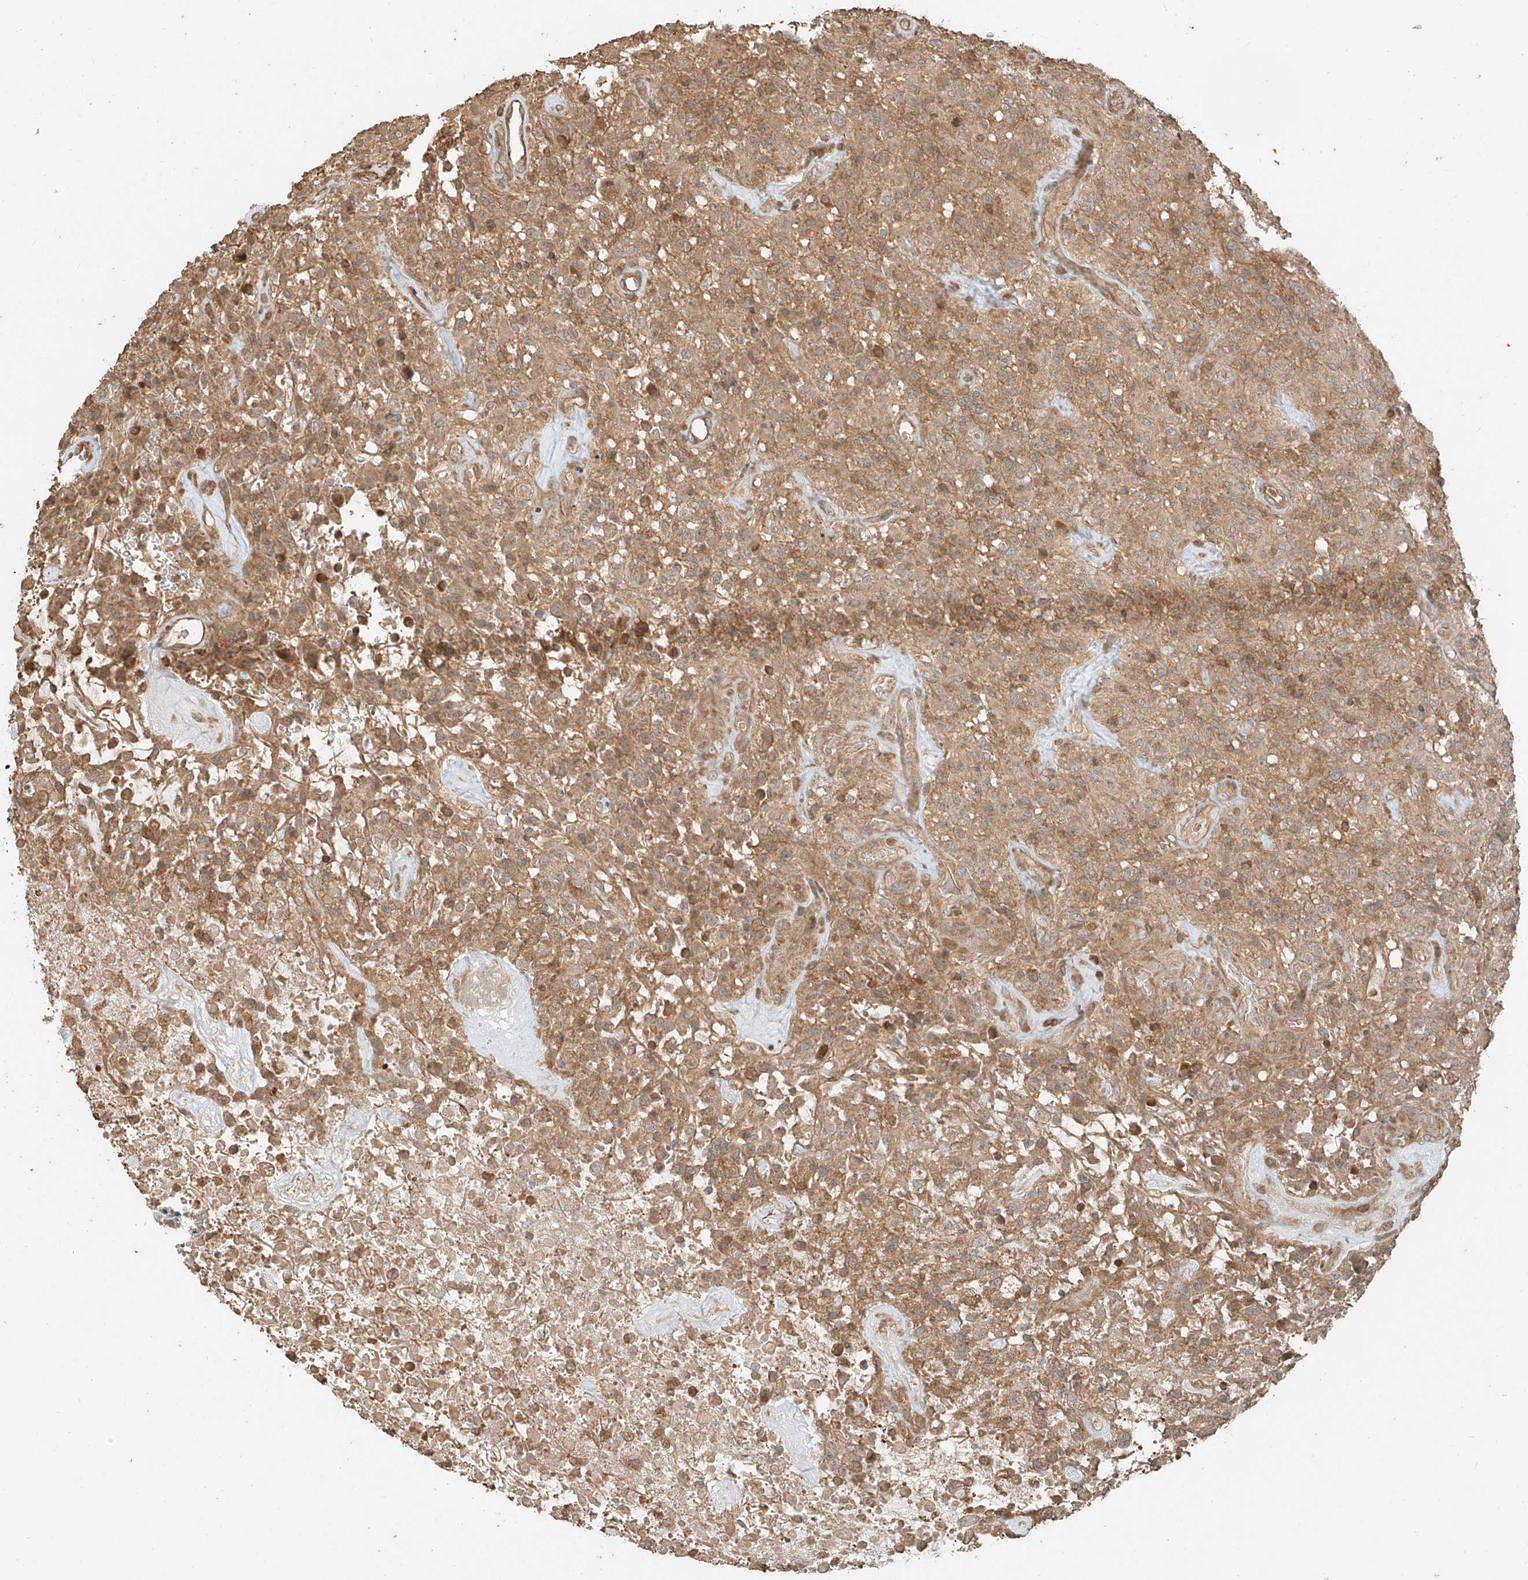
{"staining": {"intensity": "moderate", "quantity": ">75%", "location": "cytoplasmic/membranous"}, "tissue": "glioma", "cell_type": "Tumor cells", "image_type": "cancer", "snomed": [{"axis": "morphology", "description": "Glioma, malignant, High grade"}, {"axis": "topography", "description": "Brain"}], "caption": "The immunohistochemical stain shows moderate cytoplasmic/membranous positivity in tumor cells of glioma tissue.", "gene": "ANKZF1", "patient": {"sex": "female", "age": 57}}